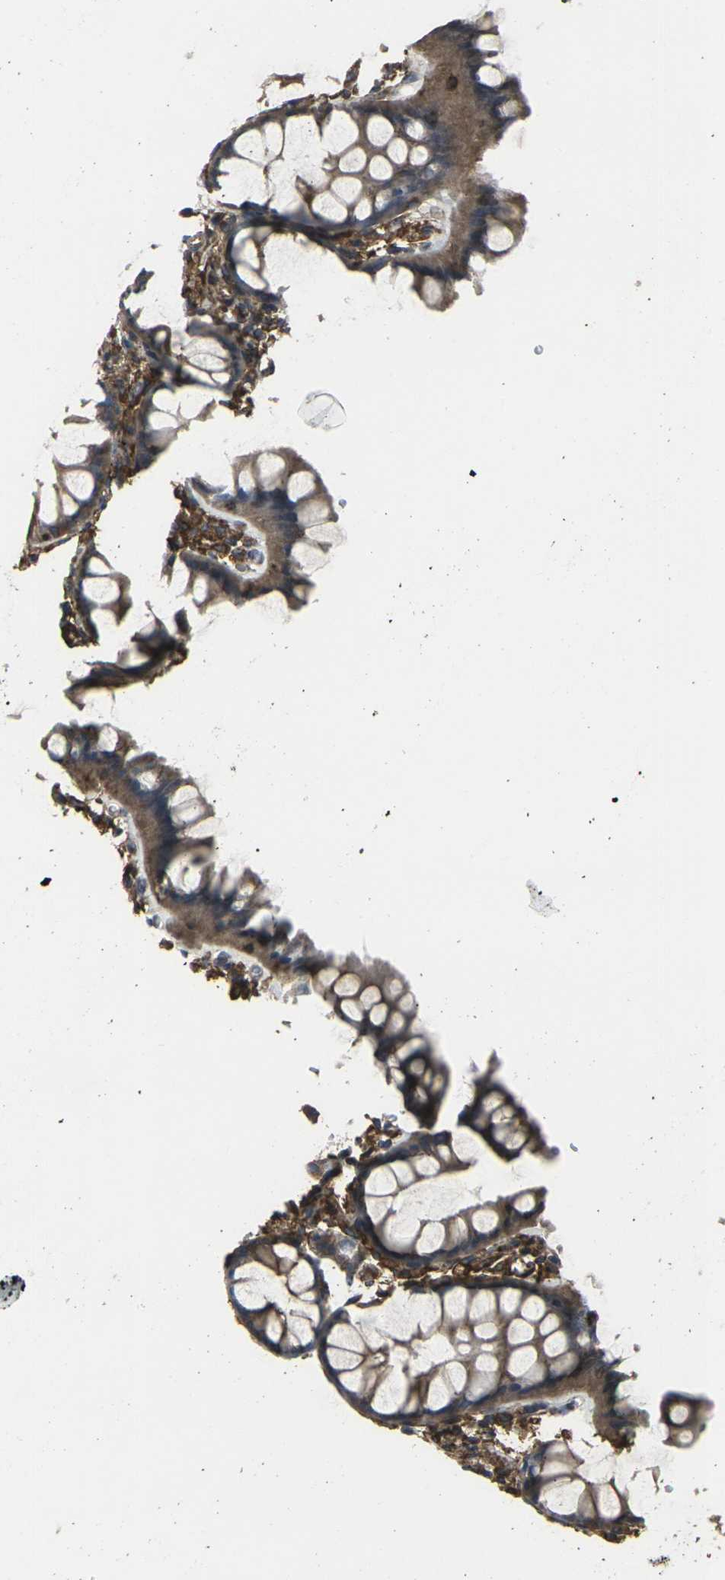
{"staining": {"intensity": "weak", "quantity": ">75%", "location": "cytoplasmic/membranous"}, "tissue": "colon", "cell_type": "Endothelial cells", "image_type": "normal", "snomed": [{"axis": "morphology", "description": "Normal tissue, NOS"}, {"axis": "topography", "description": "Colon"}], "caption": "Normal colon exhibits weak cytoplasmic/membranous staining in approximately >75% of endothelial cells, visualized by immunohistochemistry.", "gene": "PRKACB", "patient": {"sex": "female", "age": 55}}